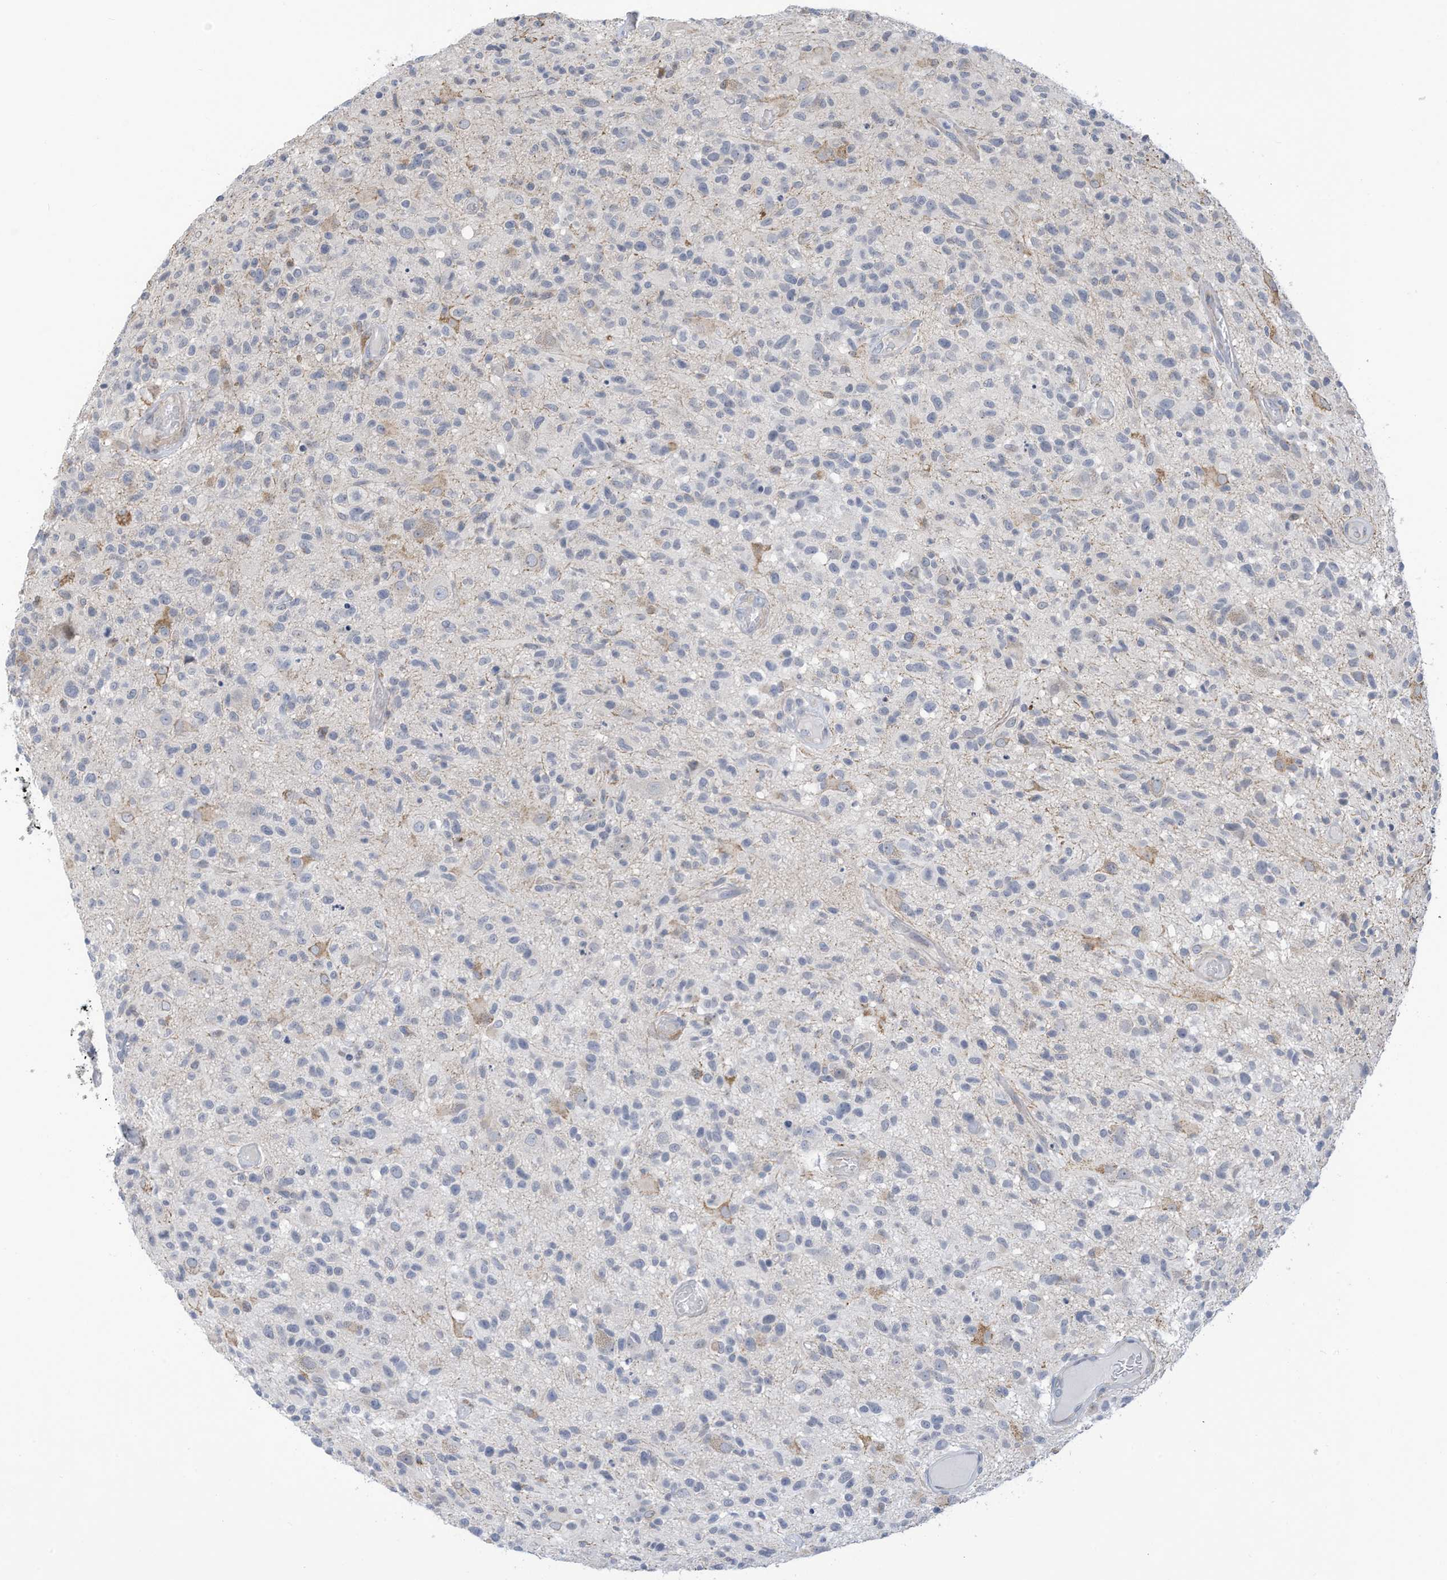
{"staining": {"intensity": "negative", "quantity": "none", "location": "none"}, "tissue": "glioma", "cell_type": "Tumor cells", "image_type": "cancer", "snomed": [{"axis": "morphology", "description": "Glioma, malignant, High grade"}, {"axis": "morphology", "description": "Glioblastoma, NOS"}, {"axis": "topography", "description": "Brain"}], "caption": "High power microscopy histopathology image of an immunohistochemistry image of glioma, revealing no significant expression in tumor cells.", "gene": "ZNF292", "patient": {"sex": "male", "age": 60}}